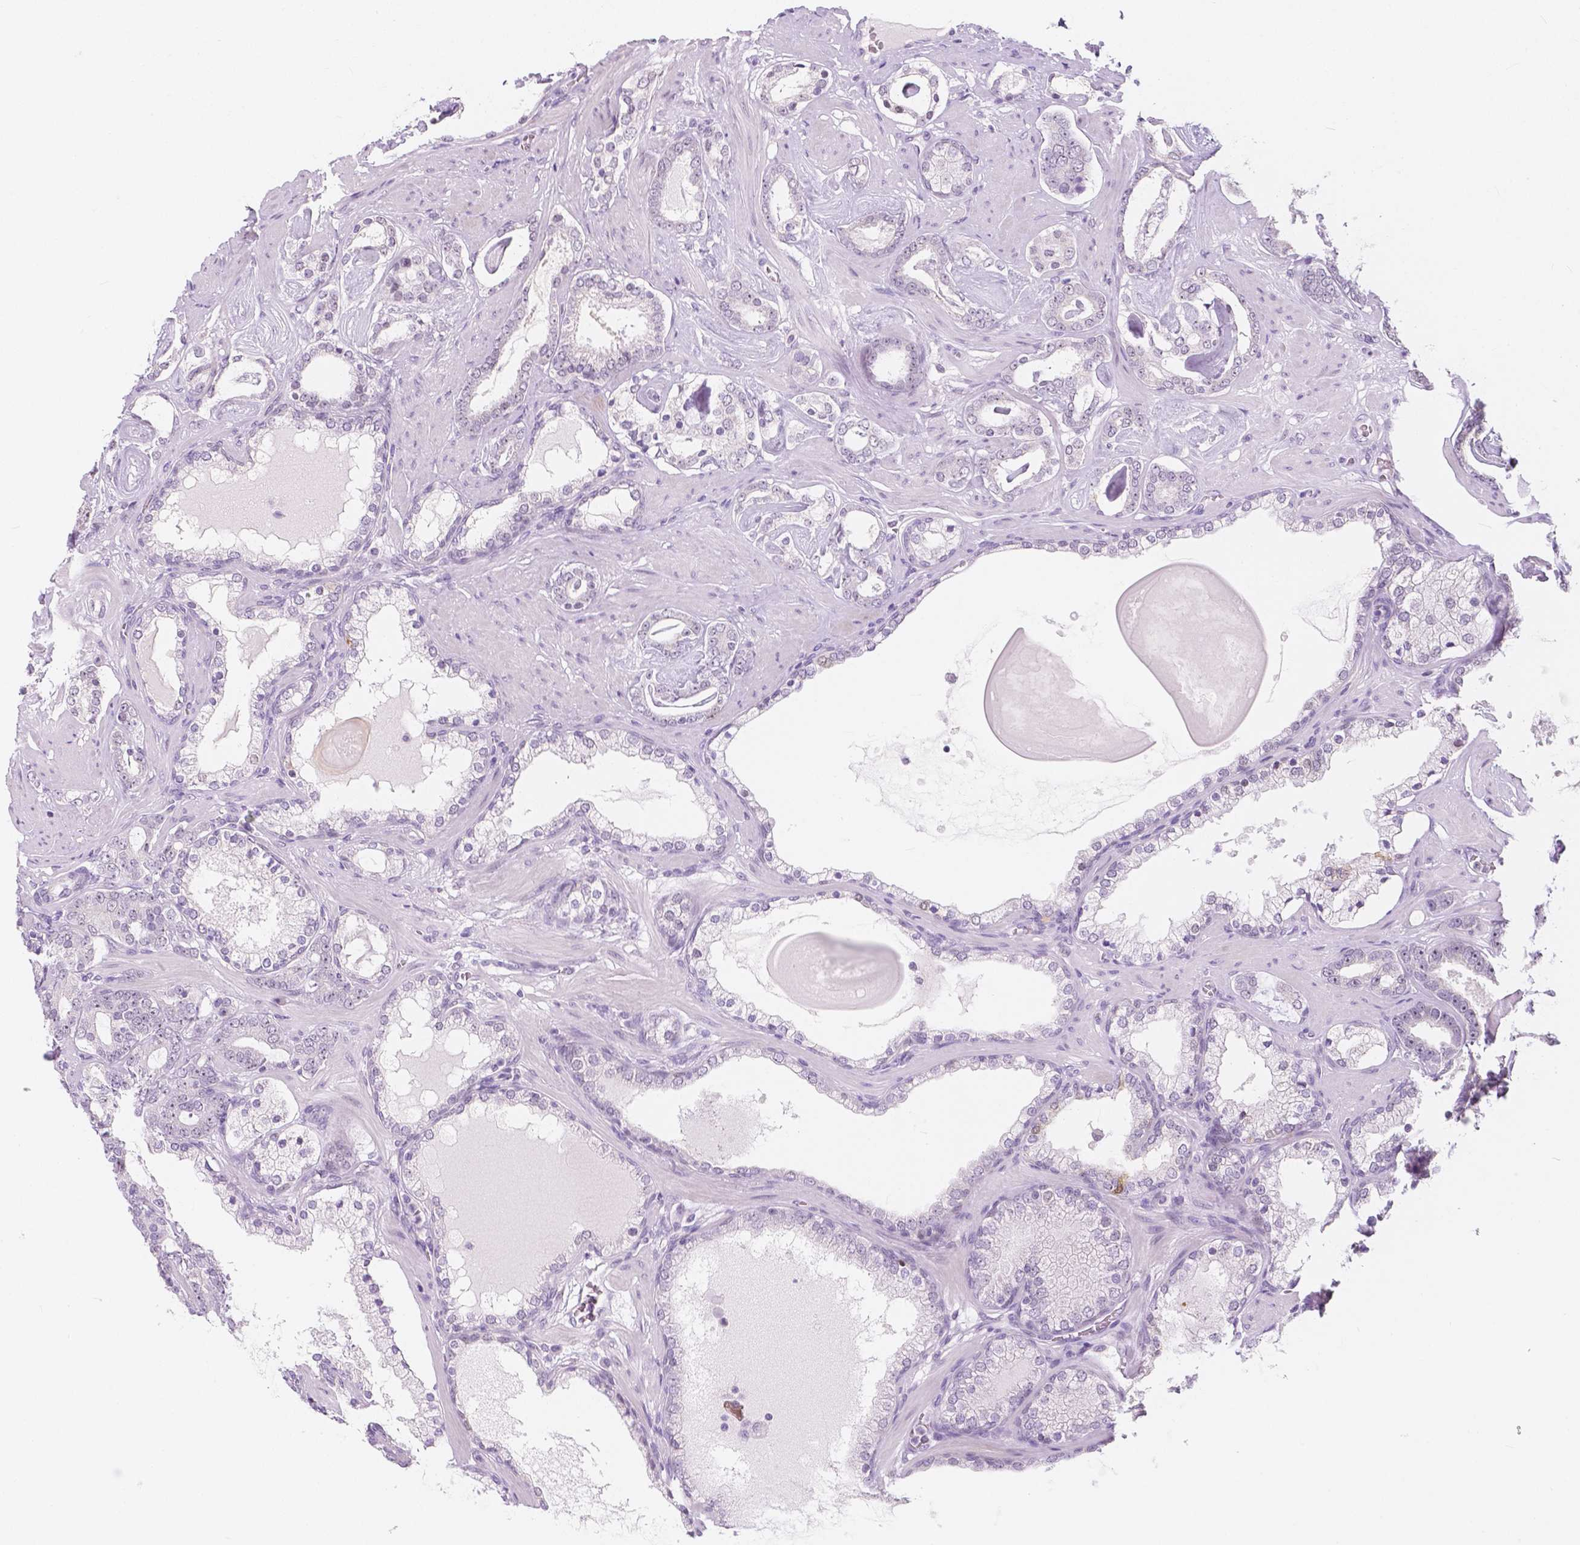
{"staining": {"intensity": "negative", "quantity": "none", "location": "none"}, "tissue": "prostate cancer", "cell_type": "Tumor cells", "image_type": "cancer", "snomed": [{"axis": "morphology", "description": "Adenocarcinoma, High grade"}, {"axis": "topography", "description": "Prostate"}], "caption": "Human prostate cancer stained for a protein using immunohistochemistry demonstrates no staining in tumor cells.", "gene": "NOLC1", "patient": {"sex": "male", "age": 63}}